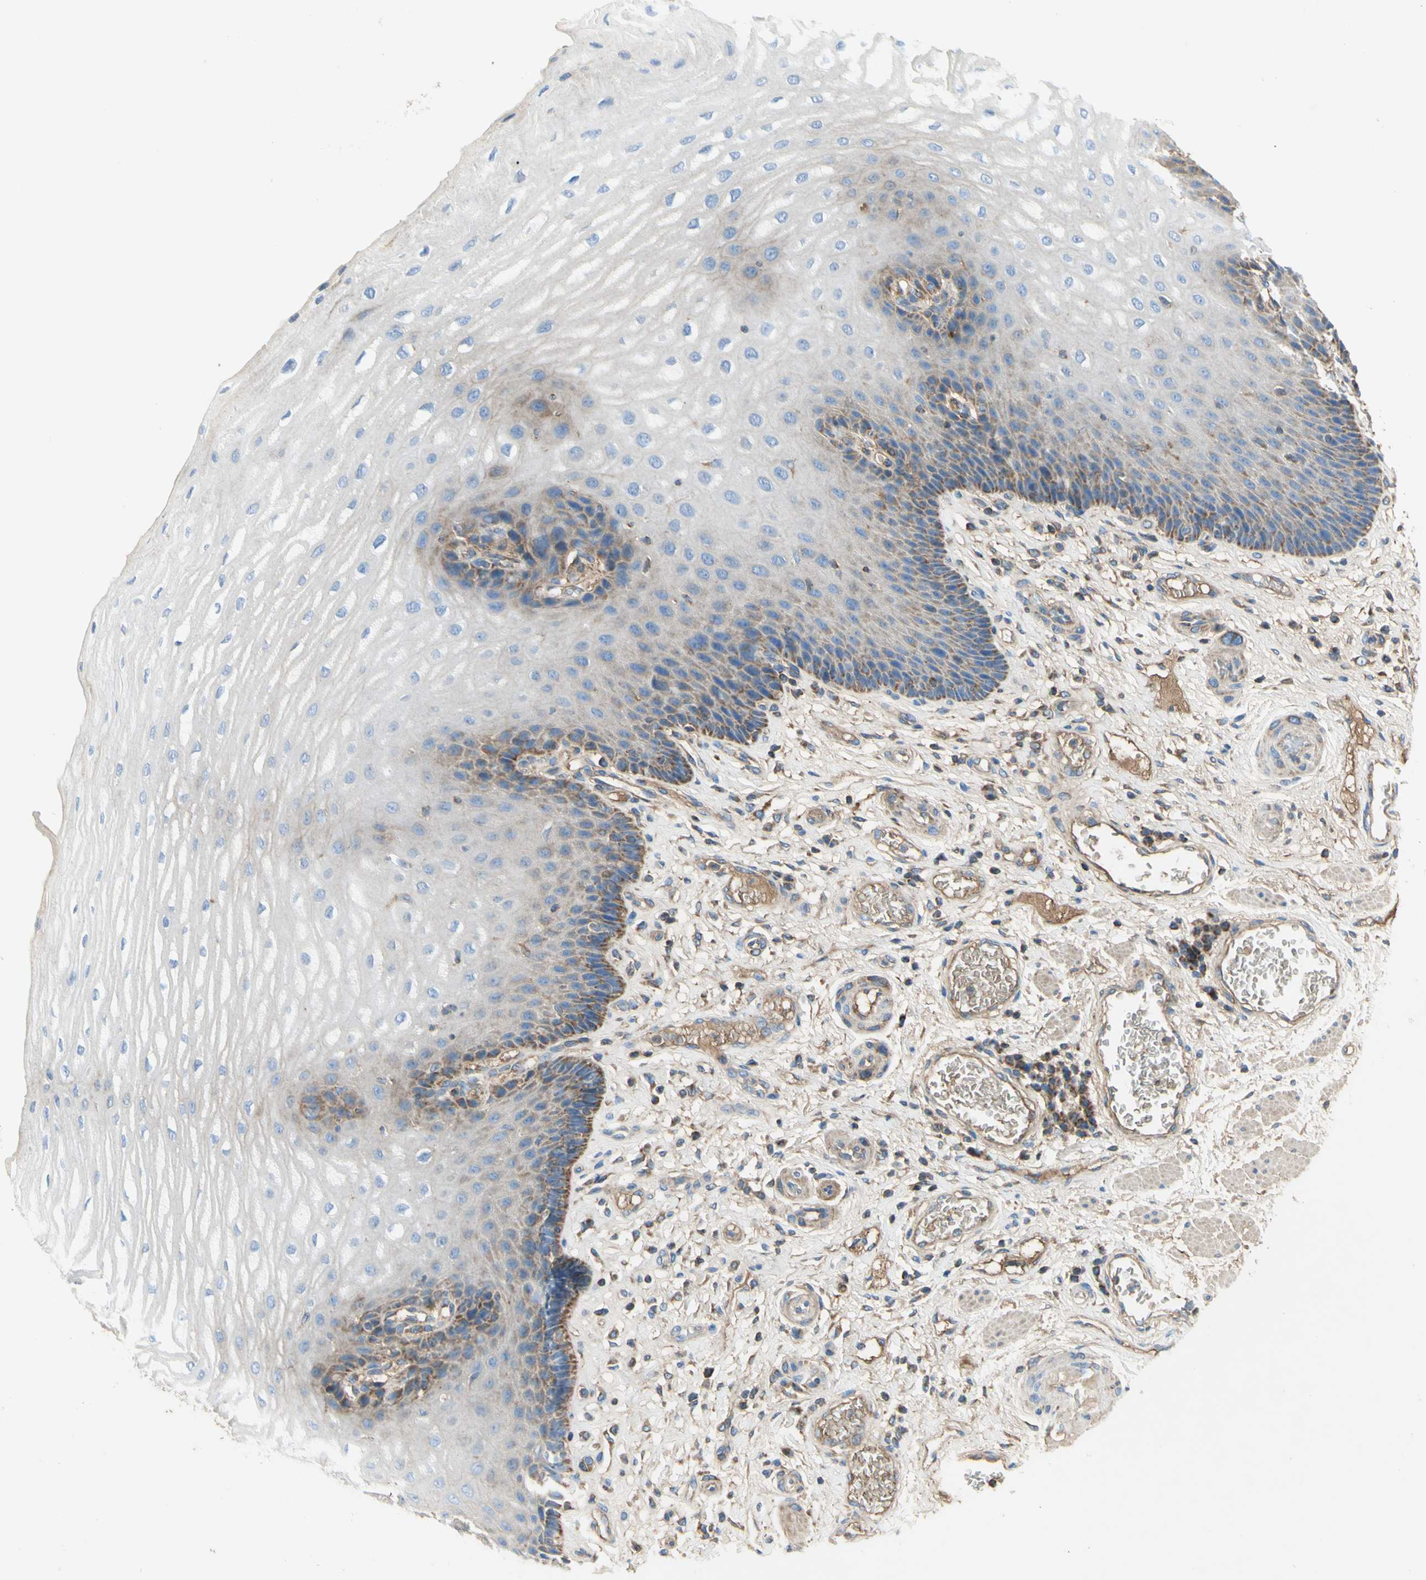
{"staining": {"intensity": "moderate", "quantity": "<25%", "location": "cytoplasmic/membranous"}, "tissue": "esophagus", "cell_type": "Squamous epithelial cells", "image_type": "normal", "snomed": [{"axis": "morphology", "description": "Normal tissue, NOS"}, {"axis": "topography", "description": "Esophagus"}], "caption": "Protein positivity by IHC exhibits moderate cytoplasmic/membranous expression in about <25% of squamous epithelial cells in benign esophagus. (IHC, brightfield microscopy, high magnification).", "gene": "SDHB", "patient": {"sex": "male", "age": 54}}